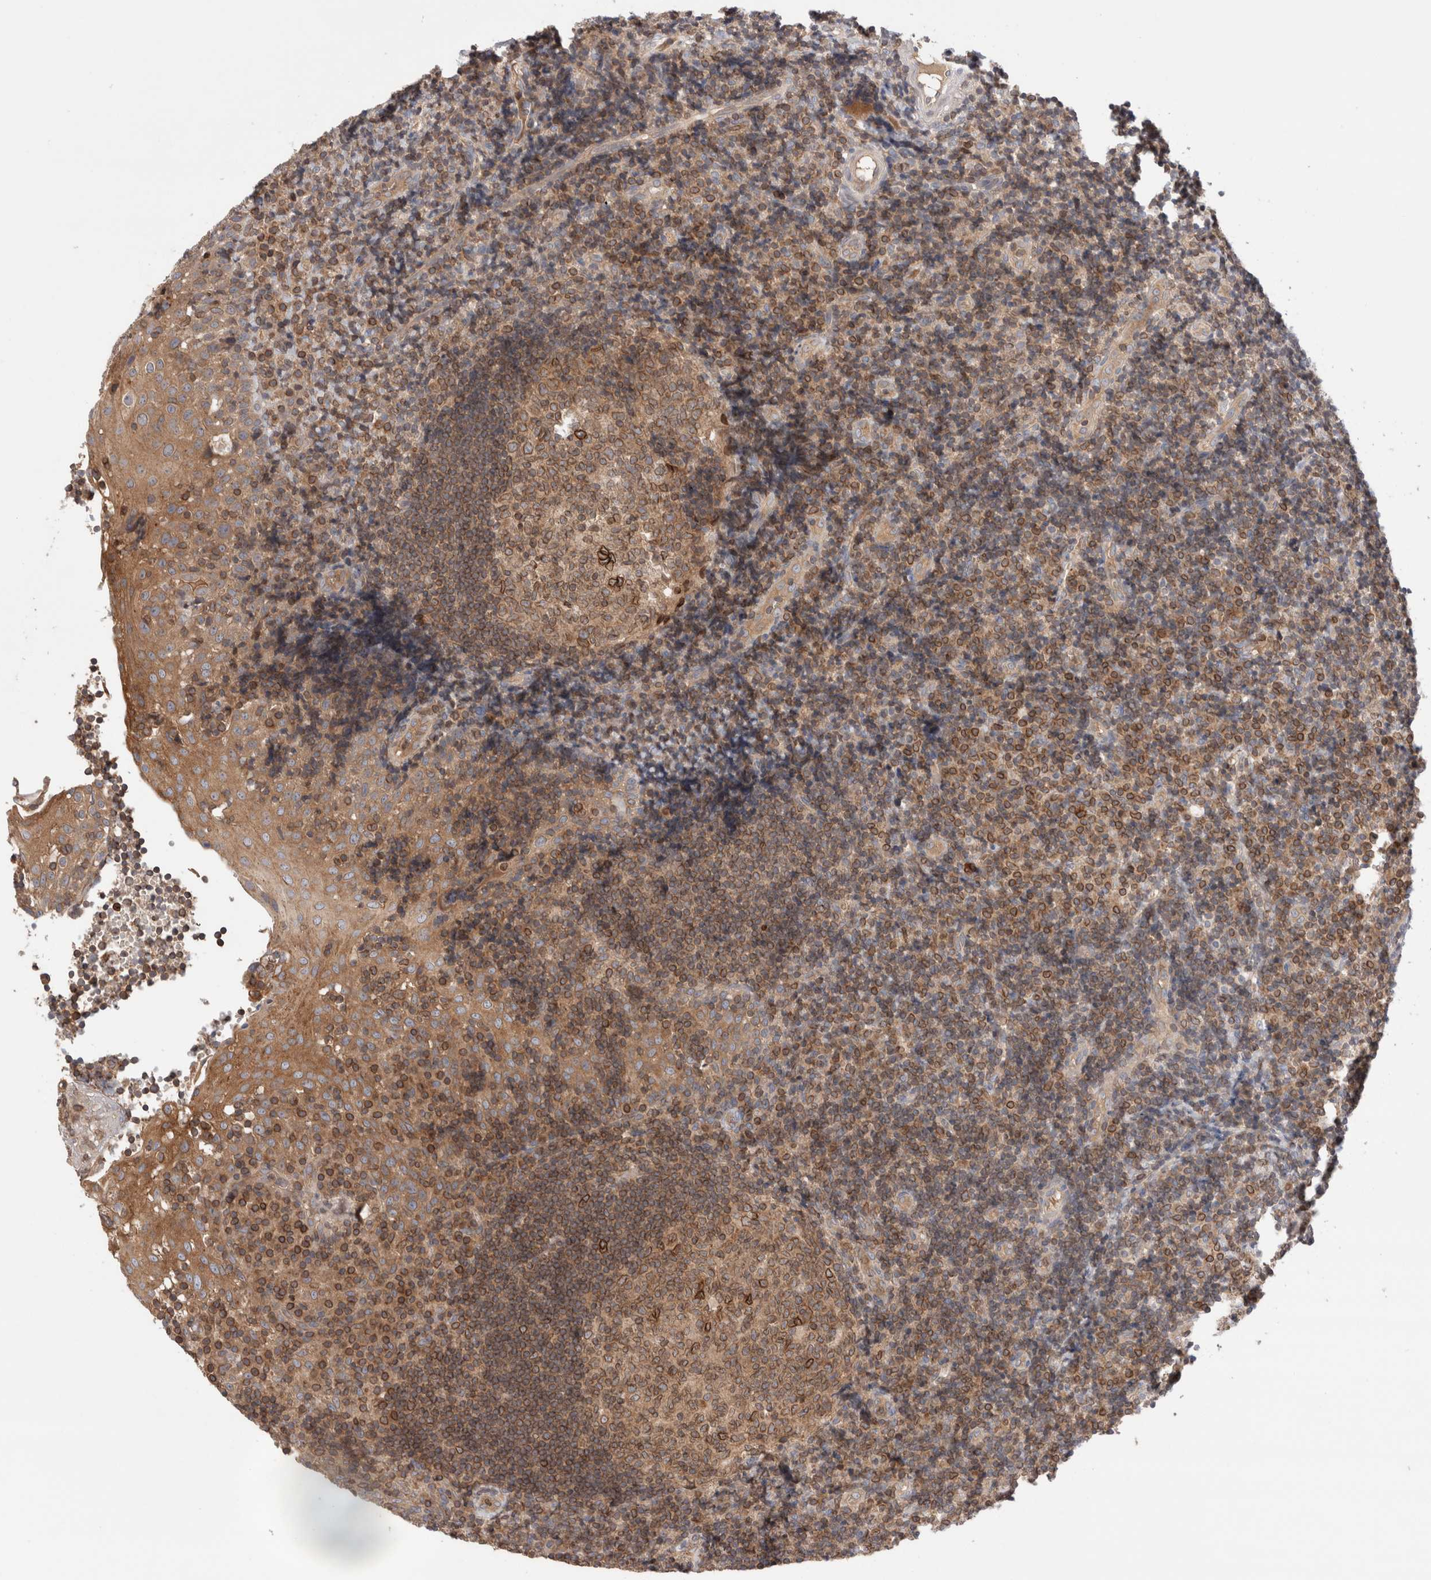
{"staining": {"intensity": "moderate", "quantity": ">75%", "location": "cytoplasmic/membranous,nuclear"}, "tissue": "tonsil", "cell_type": "Germinal center cells", "image_type": "normal", "snomed": [{"axis": "morphology", "description": "Normal tissue, NOS"}, {"axis": "topography", "description": "Tonsil"}], "caption": "This is an image of immunohistochemistry staining of normal tonsil, which shows moderate positivity in the cytoplasmic/membranous,nuclear of germinal center cells.", "gene": "SIKE1", "patient": {"sex": "female", "age": 40}}